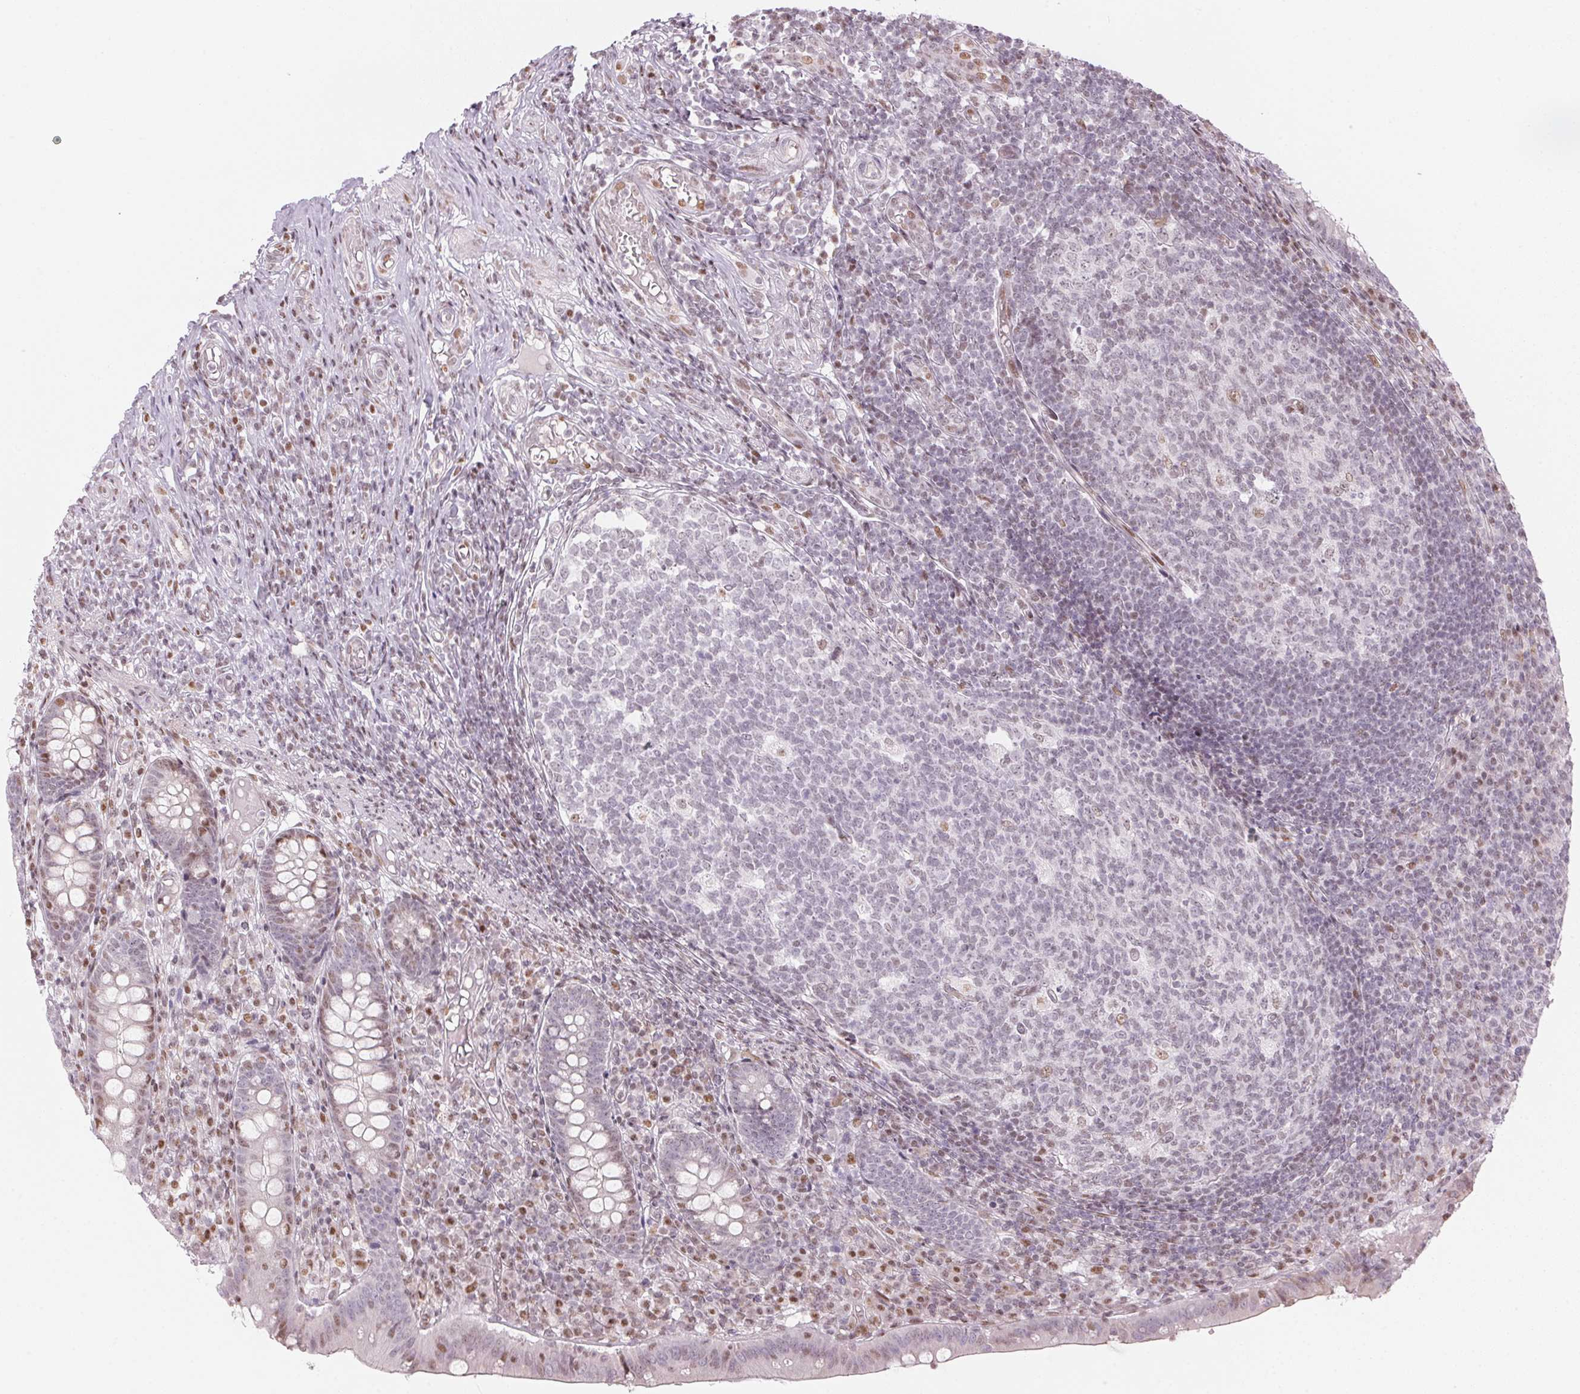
{"staining": {"intensity": "weak", "quantity": "25%-75%", "location": "cytoplasmic/membranous,nuclear"}, "tissue": "appendix", "cell_type": "Glandular cells", "image_type": "normal", "snomed": [{"axis": "morphology", "description": "Normal tissue, NOS"}, {"axis": "topography", "description": "Appendix"}], "caption": "Immunohistochemical staining of normal human appendix demonstrates low levels of weak cytoplasmic/membranous,nuclear positivity in approximately 25%-75% of glandular cells.", "gene": "KAT6A", "patient": {"sex": "male", "age": 18}}